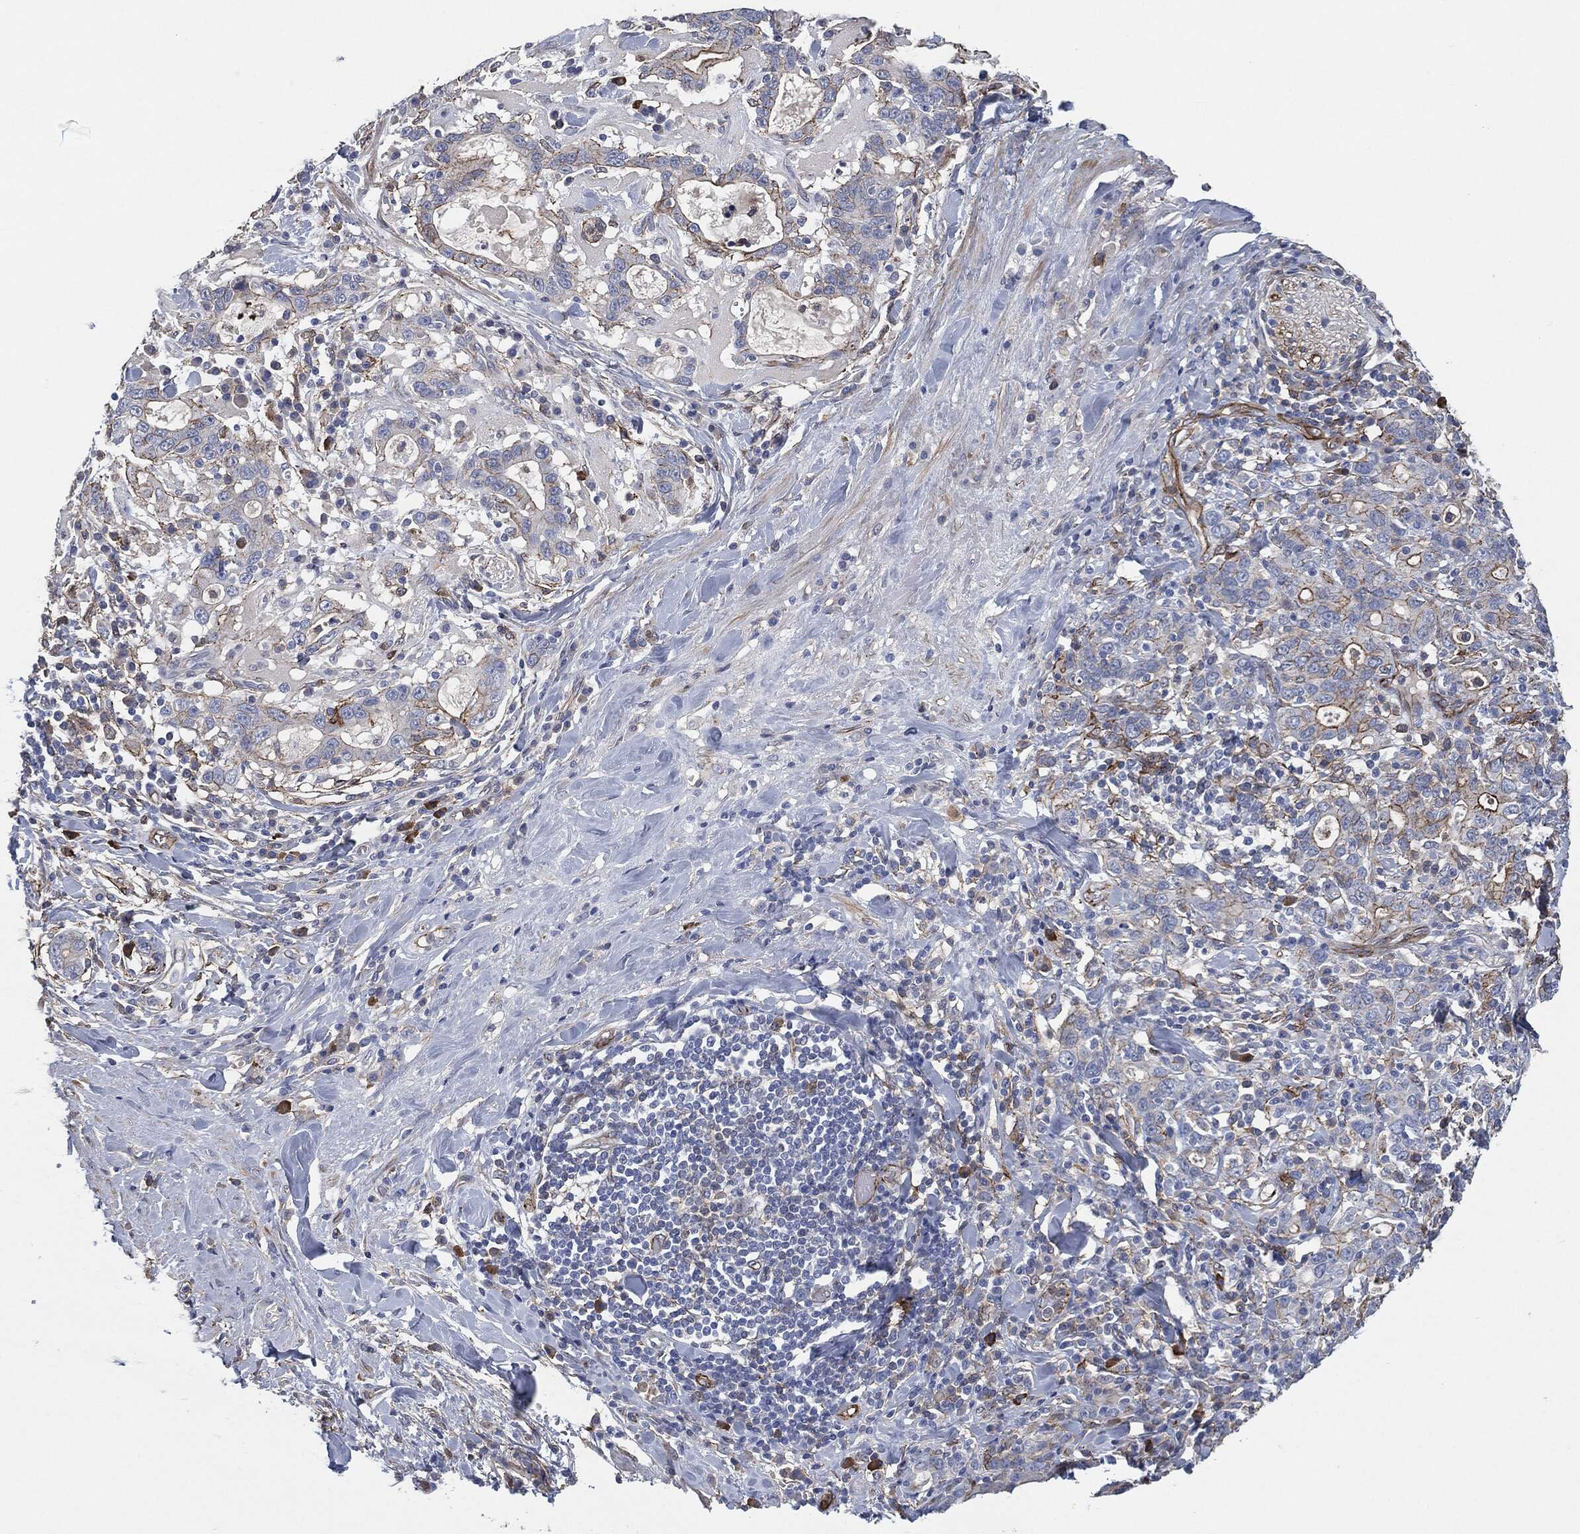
{"staining": {"intensity": "moderate", "quantity": "<25%", "location": "cytoplasmic/membranous"}, "tissue": "stomach cancer", "cell_type": "Tumor cells", "image_type": "cancer", "snomed": [{"axis": "morphology", "description": "Adenocarcinoma, NOS"}, {"axis": "topography", "description": "Stomach"}], "caption": "Approximately <25% of tumor cells in human stomach adenocarcinoma reveal moderate cytoplasmic/membranous protein staining as visualized by brown immunohistochemical staining.", "gene": "SVIL", "patient": {"sex": "male", "age": 79}}